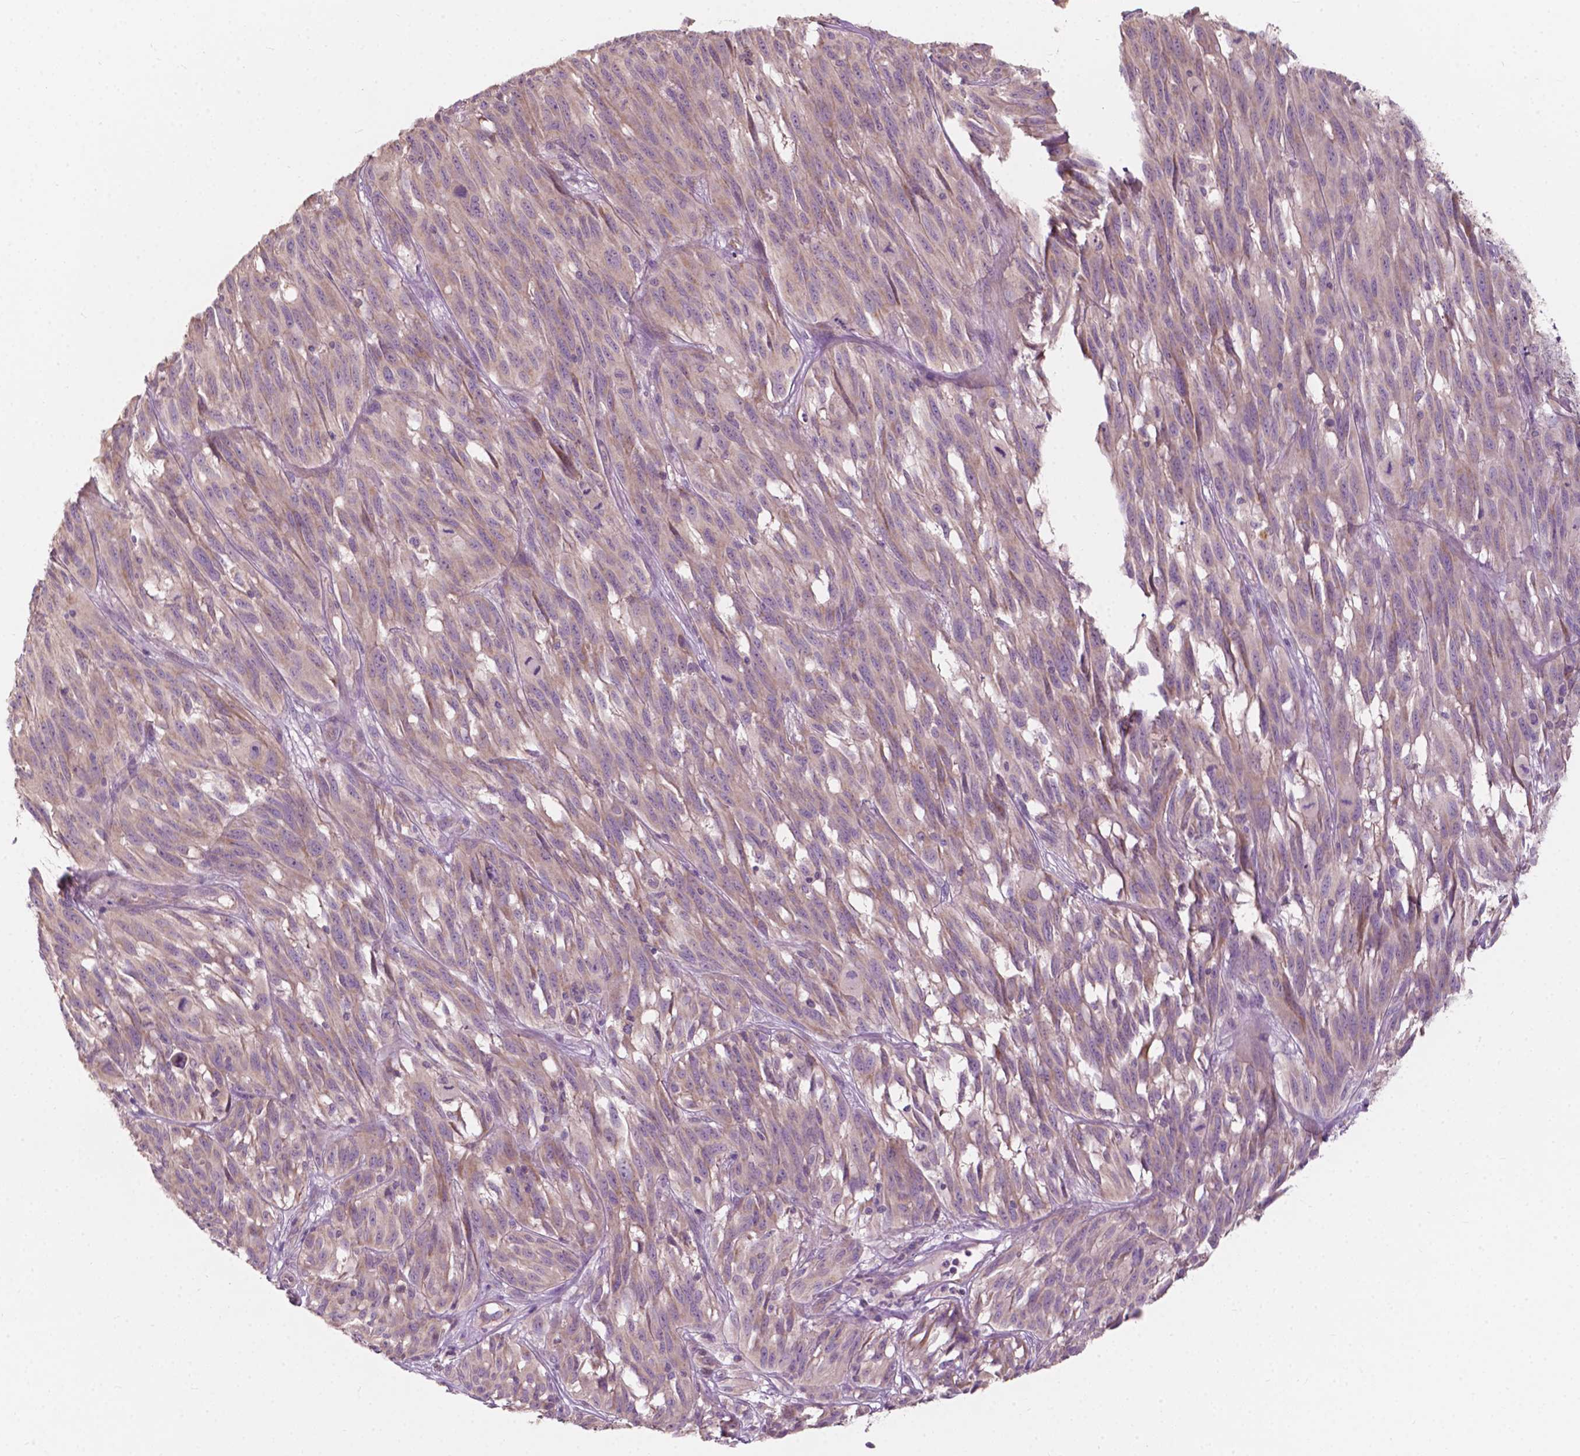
{"staining": {"intensity": "moderate", "quantity": ">75%", "location": "cytoplasmic/membranous"}, "tissue": "melanoma", "cell_type": "Tumor cells", "image_type": "cancer", "snomed": [{"axis": "morphology", "description": "Malignant melanoma, NOS"}, {"axis": "topography", "description": "Vulva, labia, clitoris and Bartholin´s gland, NO"}], "caption": "Melanoma tissue demonstrates moderate cytoplasmic/membranous positivity in about >75% of tumor cells", "gene": "NDUFA10", "patient": {"sex": "female", "age": 75}}